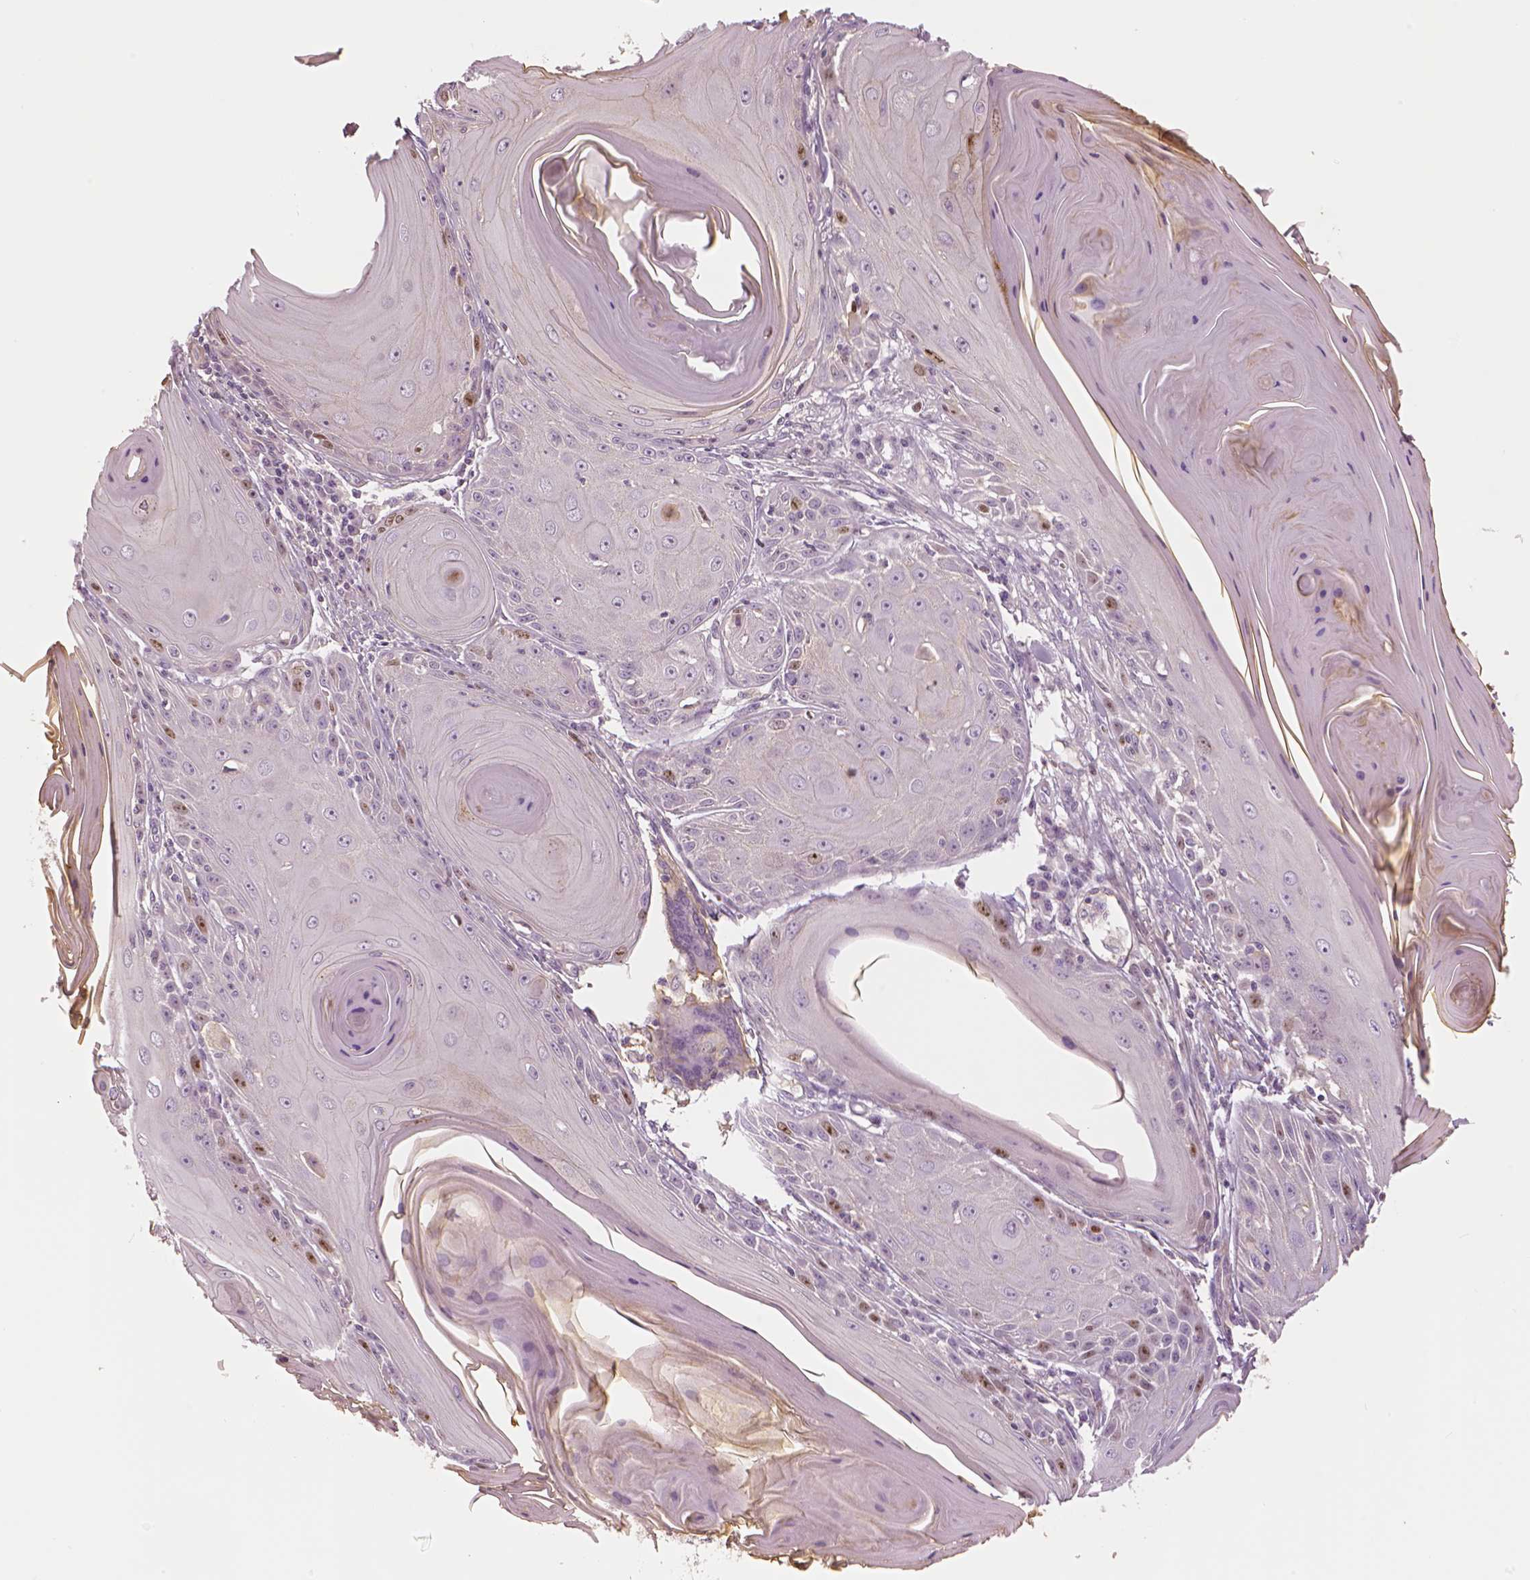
{"staining": {"intensity": "moderate", "quantity": "<25%", "location": "nuclear"}, "tissue": "skin cancer", "cell_type": "Tumor cells", "image_type": "cancer", "snomed": [{"axis": "morphology", "description": "Squamous cell carcinoma, NOS"}, {"axis": "topography", "description": "Skin"}, {"axis": "topography", "description": "Vulva"}], "caption": "Tumor cells reveal moderate nuclear staining in approximately <25% of cells in skin cancer.", "gene": "MKI67", "patient": {"sex": "female", "age": 85}}